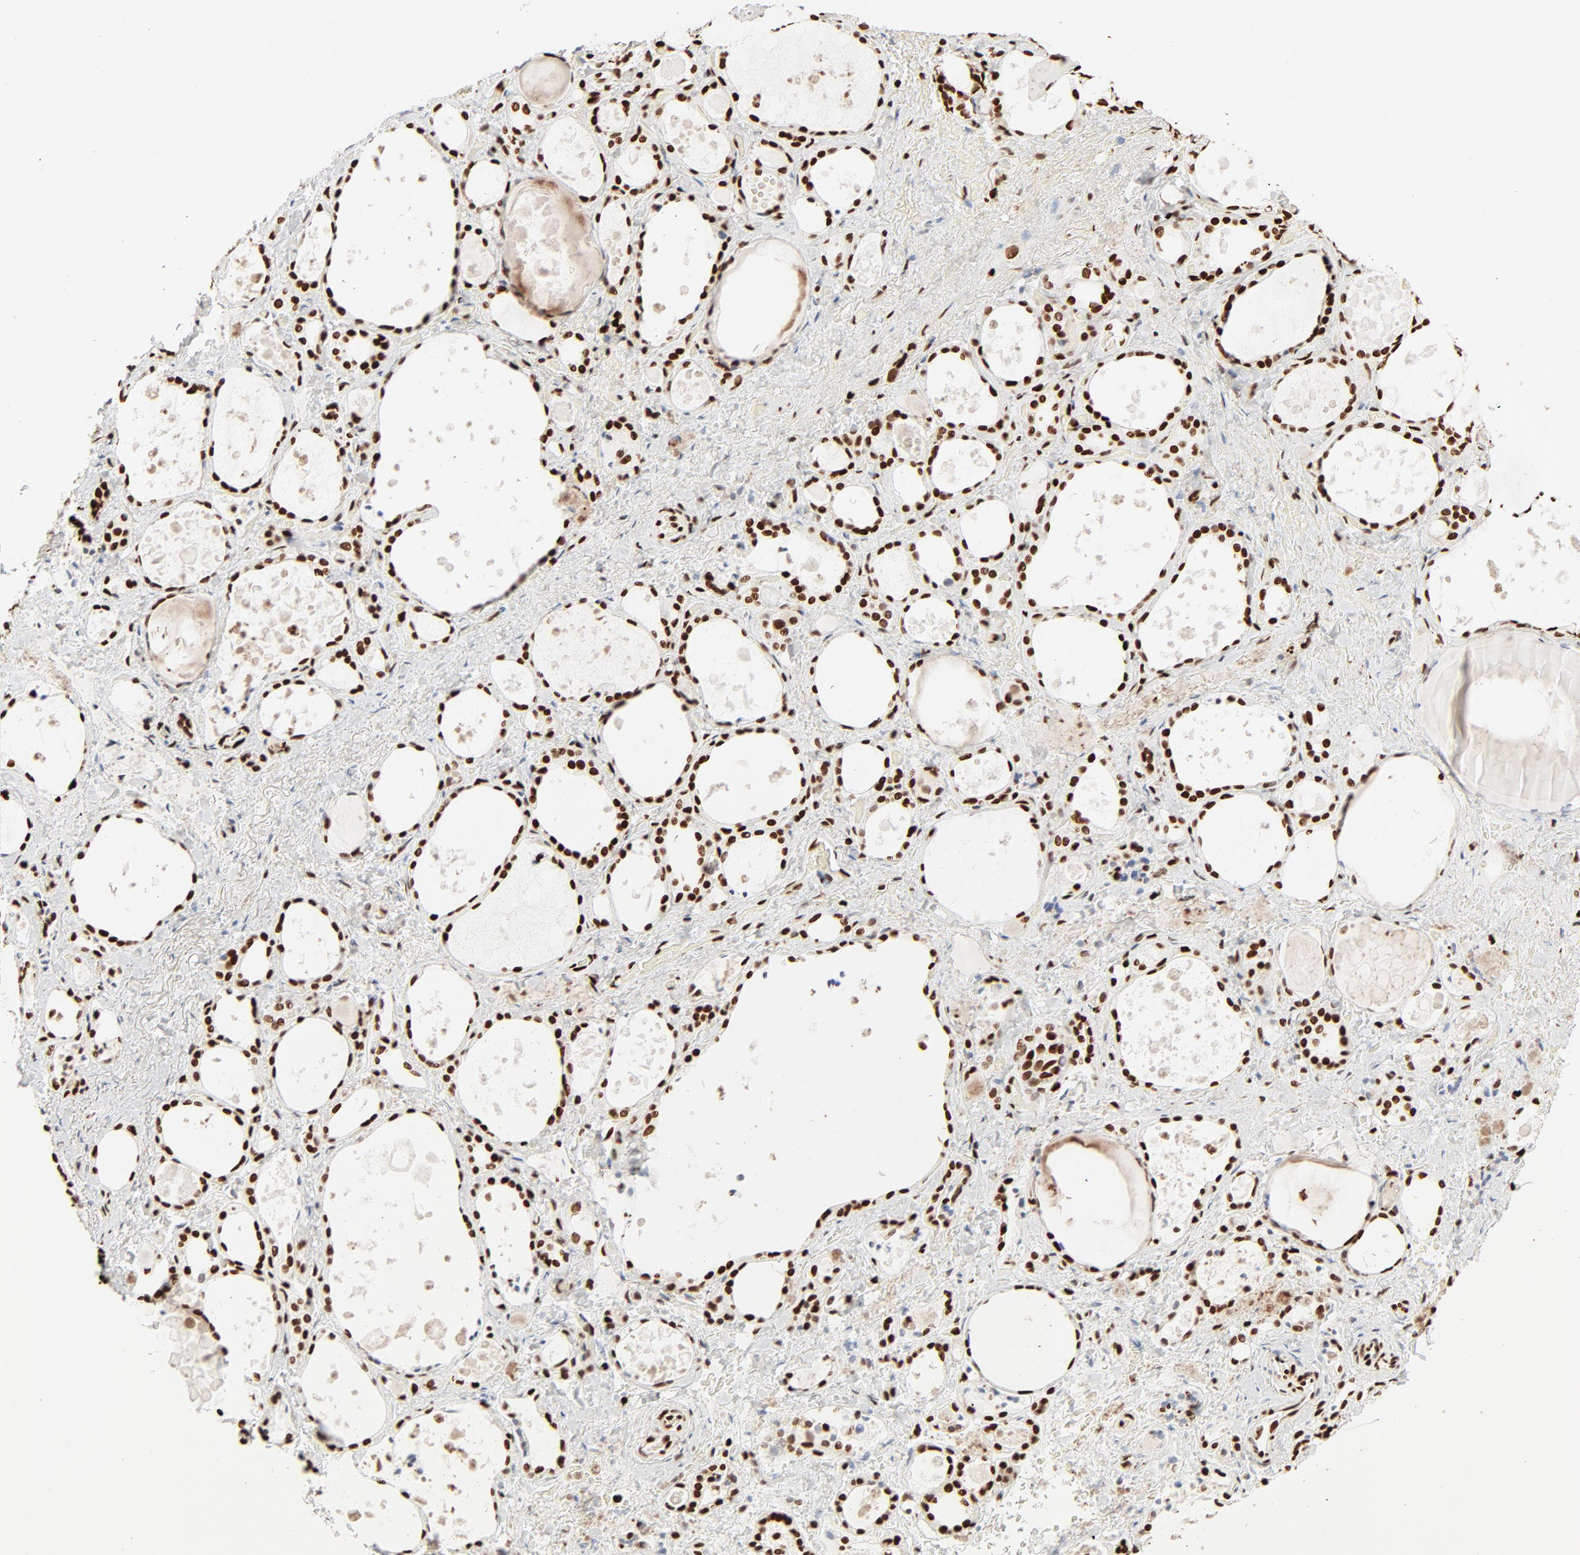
{"staining": {"intensity": "strong", "quantity": ">75%", "location": "nuclear"}, "tissue": "thyroid gland", "cell_type": "Glandular cells", "image_type": "normal", "snomed": [{"axis": "morphology", "description": "Normal tissue, NOS"}, {"axis": "topography", "description": "Thyroid gland"}], "caption": "Immunohistochemistry histopathology image of benign thyroid gland stained for a protein (brown), which demonstrates high levels of strong nuclear positivity in about >75% of glandular cells.", "gene": "HMGB1", "patient": {"sex": "female", "age": 75}}